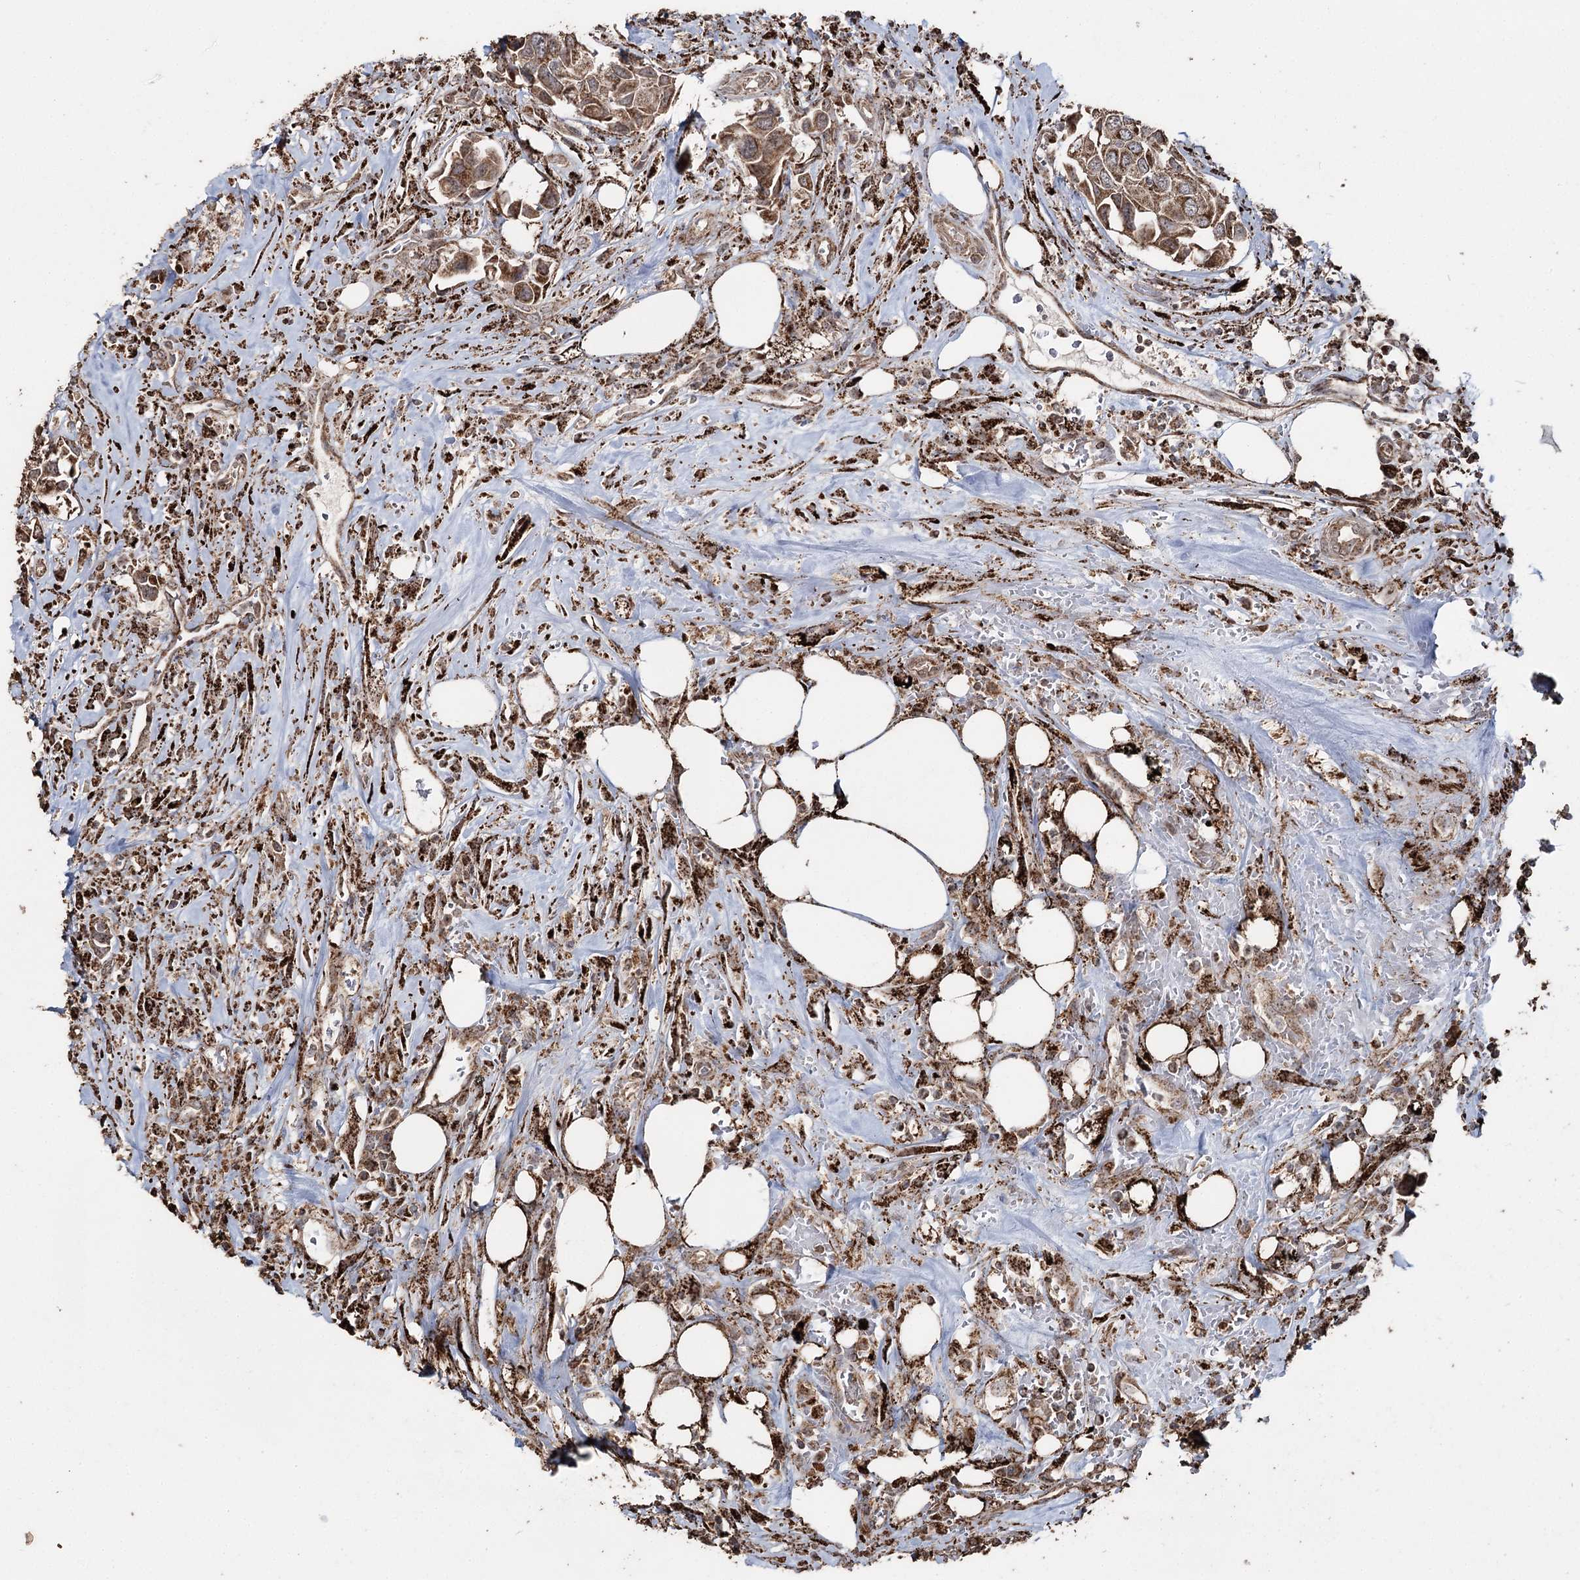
{"staining": {"intensity": "moderate", "quantity": ">75%", "location": "cytoplasmic/membranous"}, "tissue": "urothelial cancer", "cell_type": "Tumor cells", "image_type": "cancer", "snomed": [{"axis": "morphology", "description": "Urothelial carcinoma, High grade"}, {"axis": "topography", "description": "Urinary bladder"}], "caption": "Human urothelial cancer stained with a protein marker shows moderate staining in tumor cells.", "gene": "SLF2", "patient": {"sex": "male", "age": 74}}